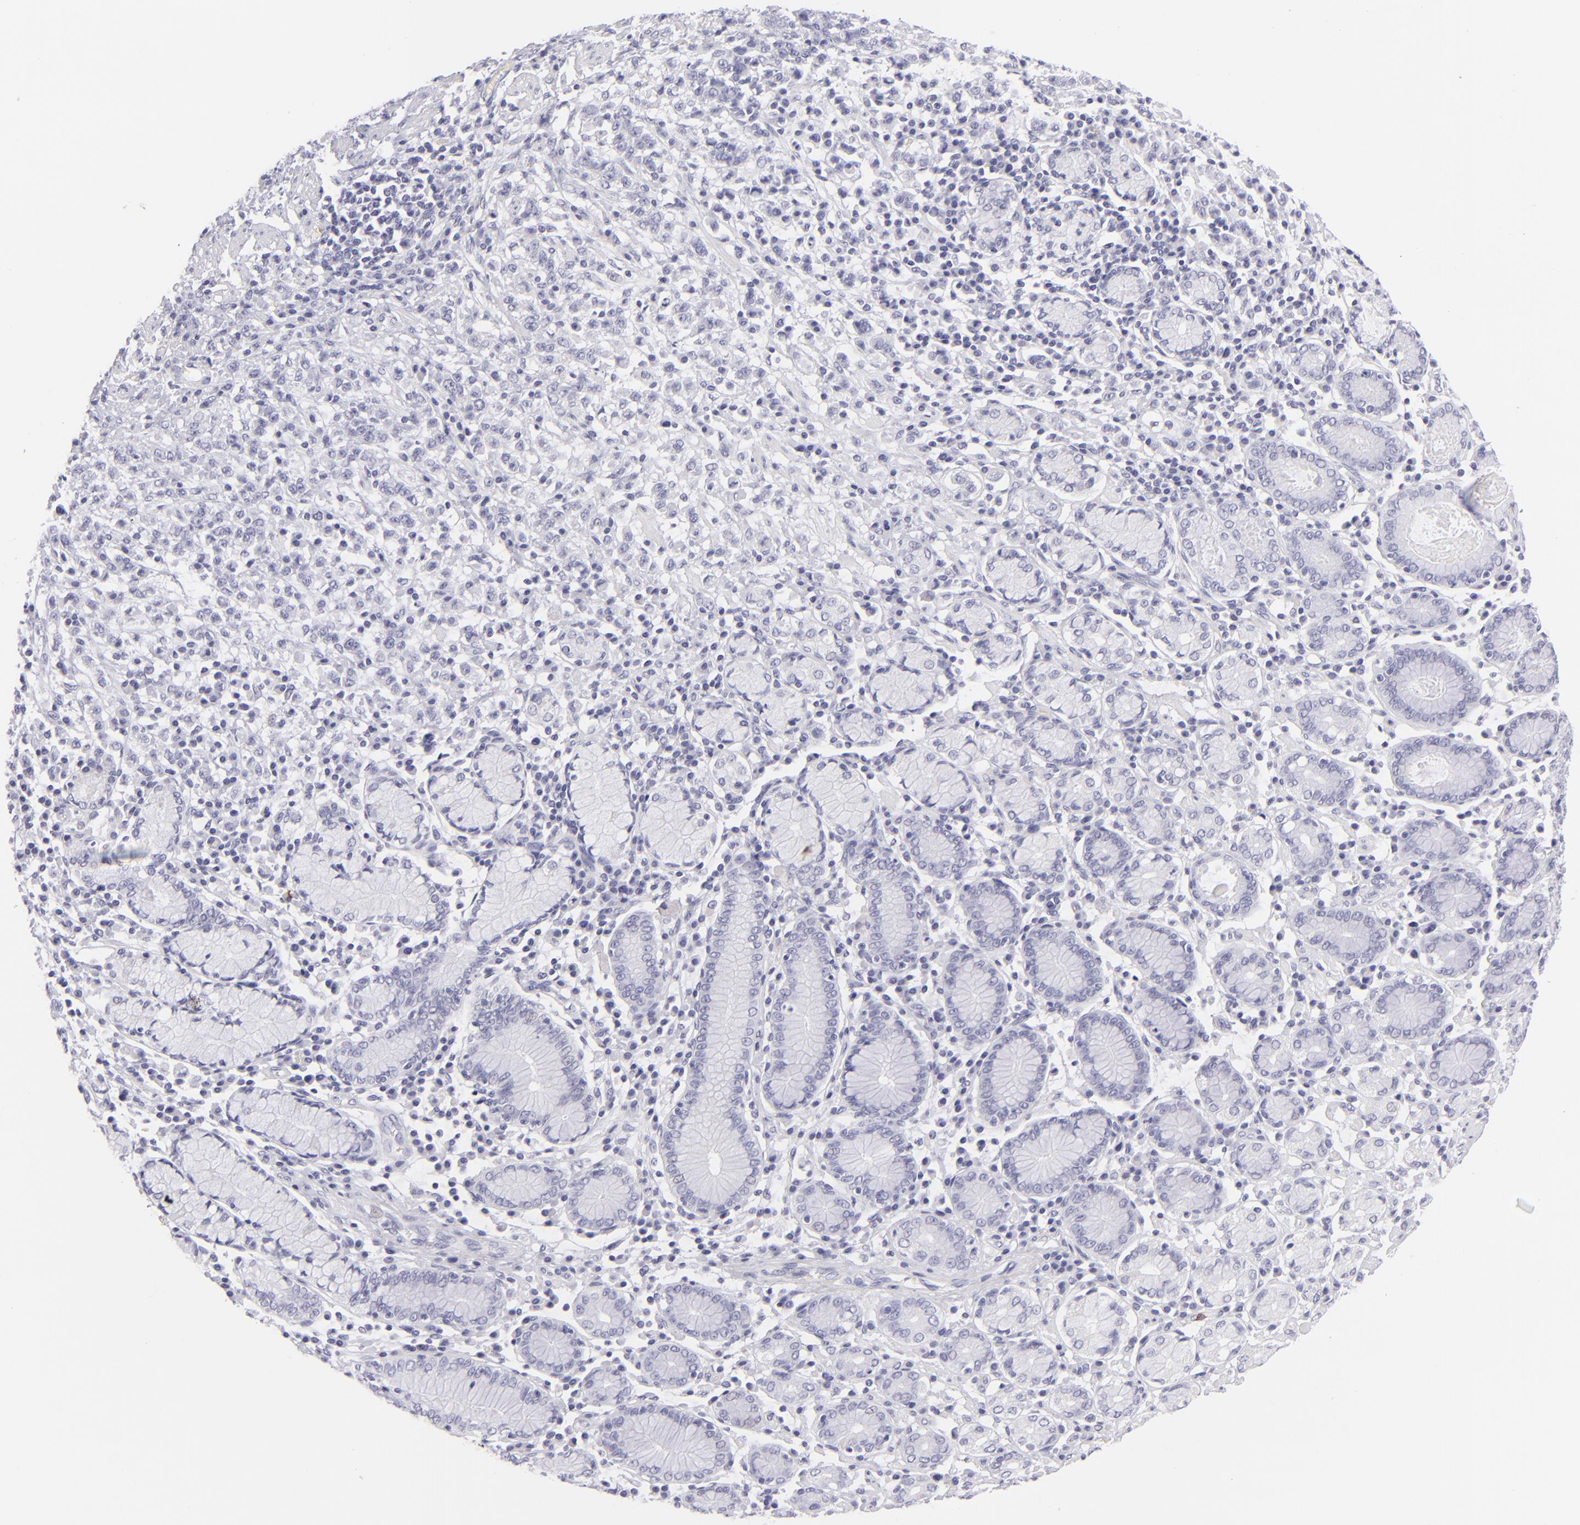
{"staining": {"intensity": "negative", "quantity": "none", "location": "none"}, "tissue": "stomach cancer", "cell_type": "Tumor cells", "image_type": "cancer", "snomed": [{"axis": "morphology", "description": "Adenocarcinoma, NOS"}, {"axis": "topography", "description": "Stomach, lower"}], "caption": "A high-resolution micrograph shows IHC staining of stomach cancer, which demonstrates no significant expression in tumor cells.", "gene": "FCER2", "patient": {"sex": "male", "age": 88}}